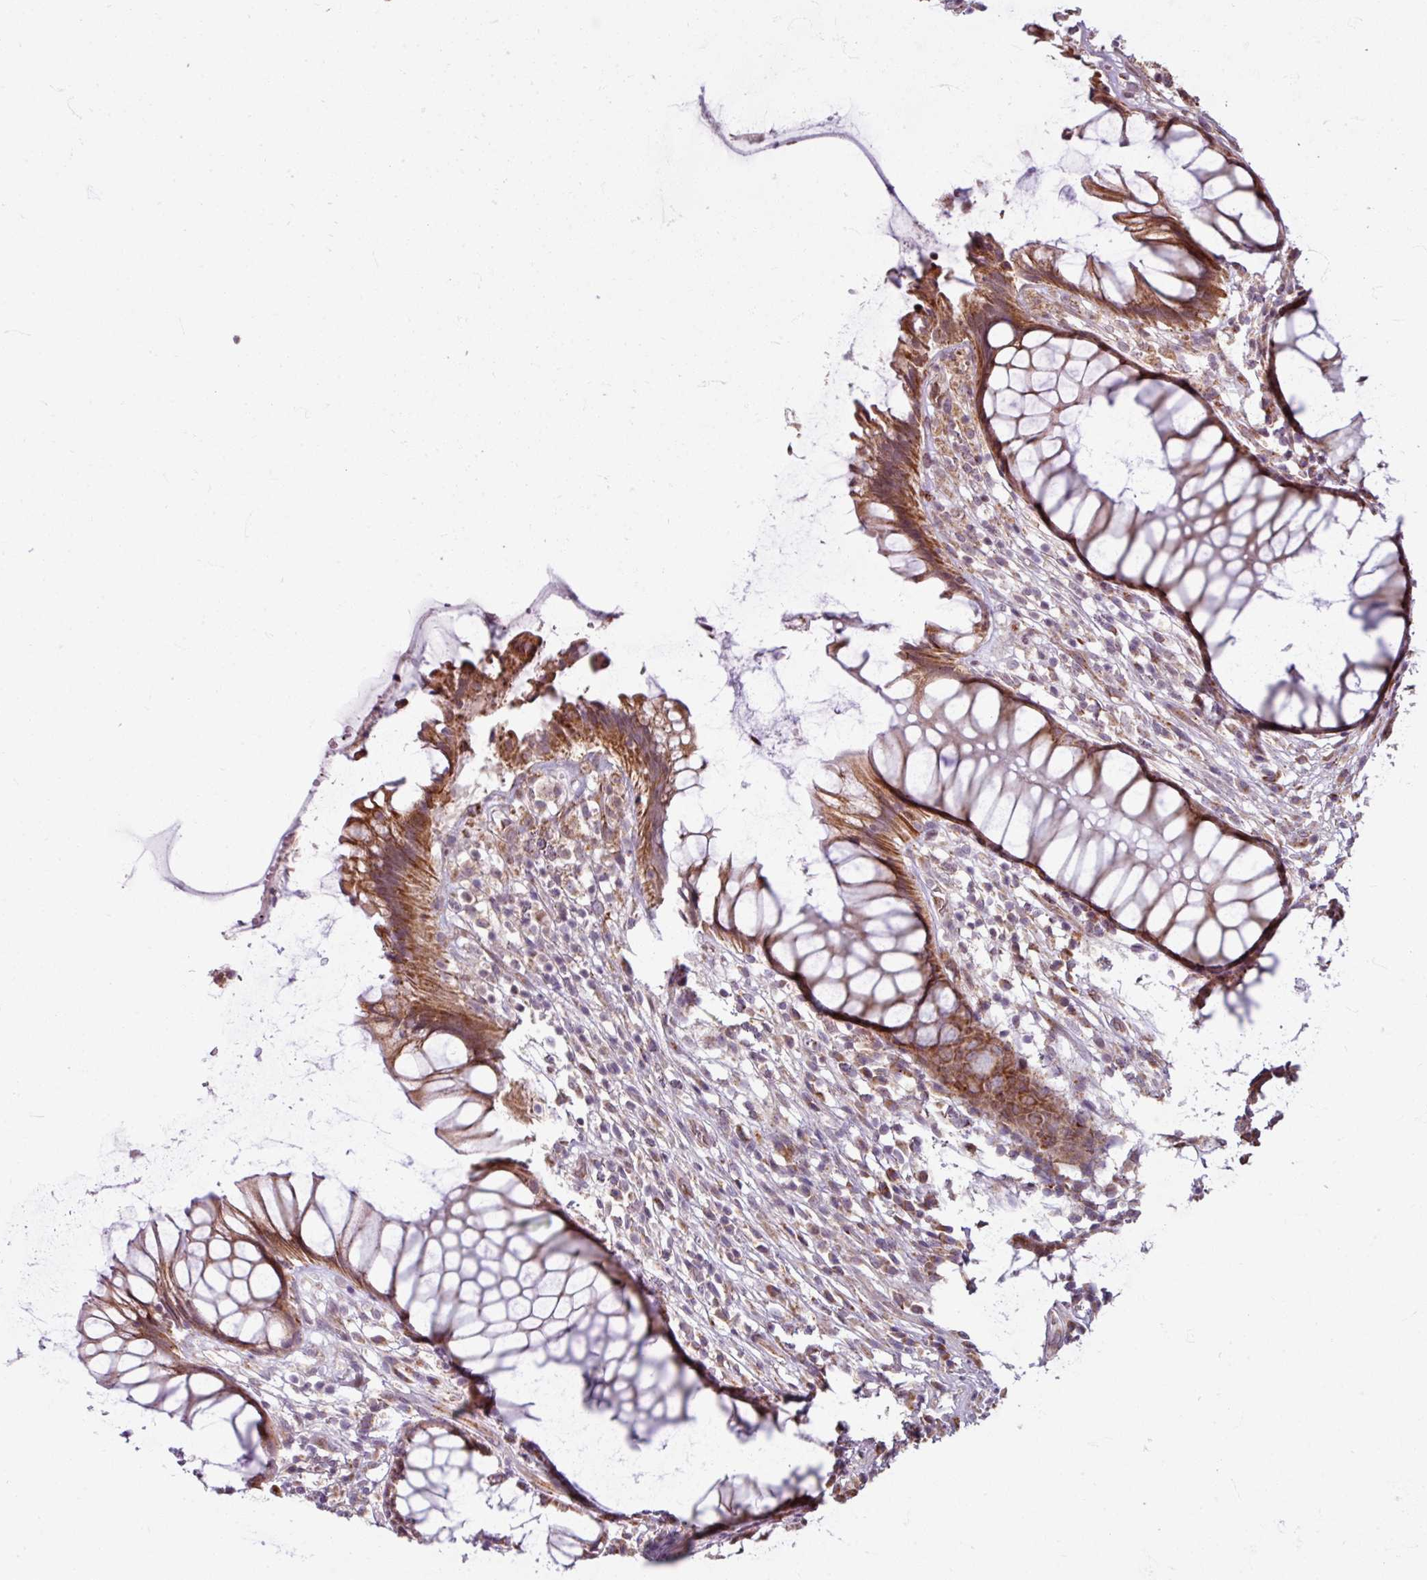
{"staining": {"intensity": "strong", "quantity": ">75%", "location": "cytoplasmic/membranous"}, "tissue": "rectum", "cell_type": "Glandular cells", "image_type": "normal", "snomed": [{"axis": "morphology", "description": "Normal tissue, NOS"}, {"axis": "topography", "description": "Smooth muscle"}, {"axis": "topography", "description": "Rectum"}], "caption": "A brown stain shows strong cytoplasmic/membranous staining of a protein in glandular cells of normal rectum.", "gene": "MAGT1", "patient": {"sex": "male", "age": 53}}